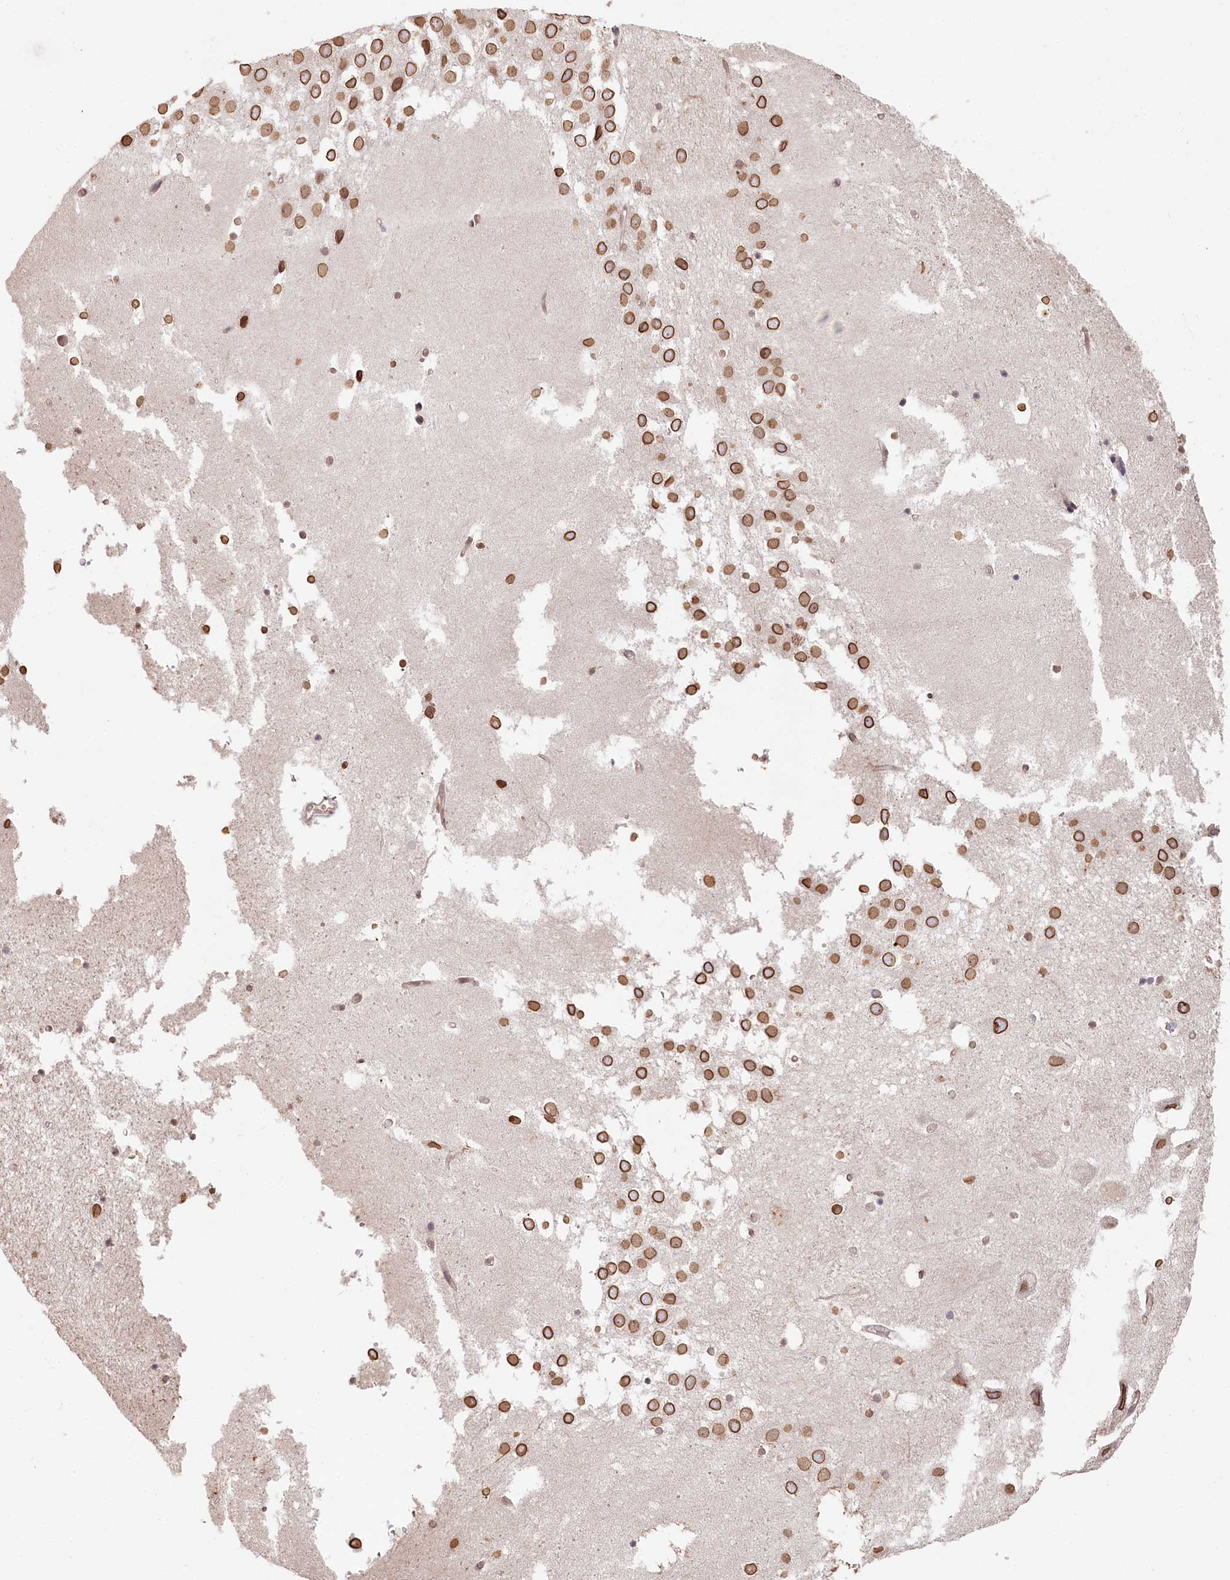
{"staining": {"intensity": "moderate", "quantity": "<25%", "location": "cytoplasmic/membranous,nuclear"}, "tissue": "hippocampus", "cell_type": "Glial cells", "image_type": "normal", "snomed": [{"axis": "morphology", "description": "Normal tissue, NOS"}, {"axis": "topography", "description": "Hippocampus"}], "caption": "Hippocampus stained with immunohistochemistry (IHC) exhibits moderate cytoplasmic/membranous,nuclear expression in about <25% of glial cells.", "gene": "TCHP", "patient": {"sex": "female", "age": 52}}